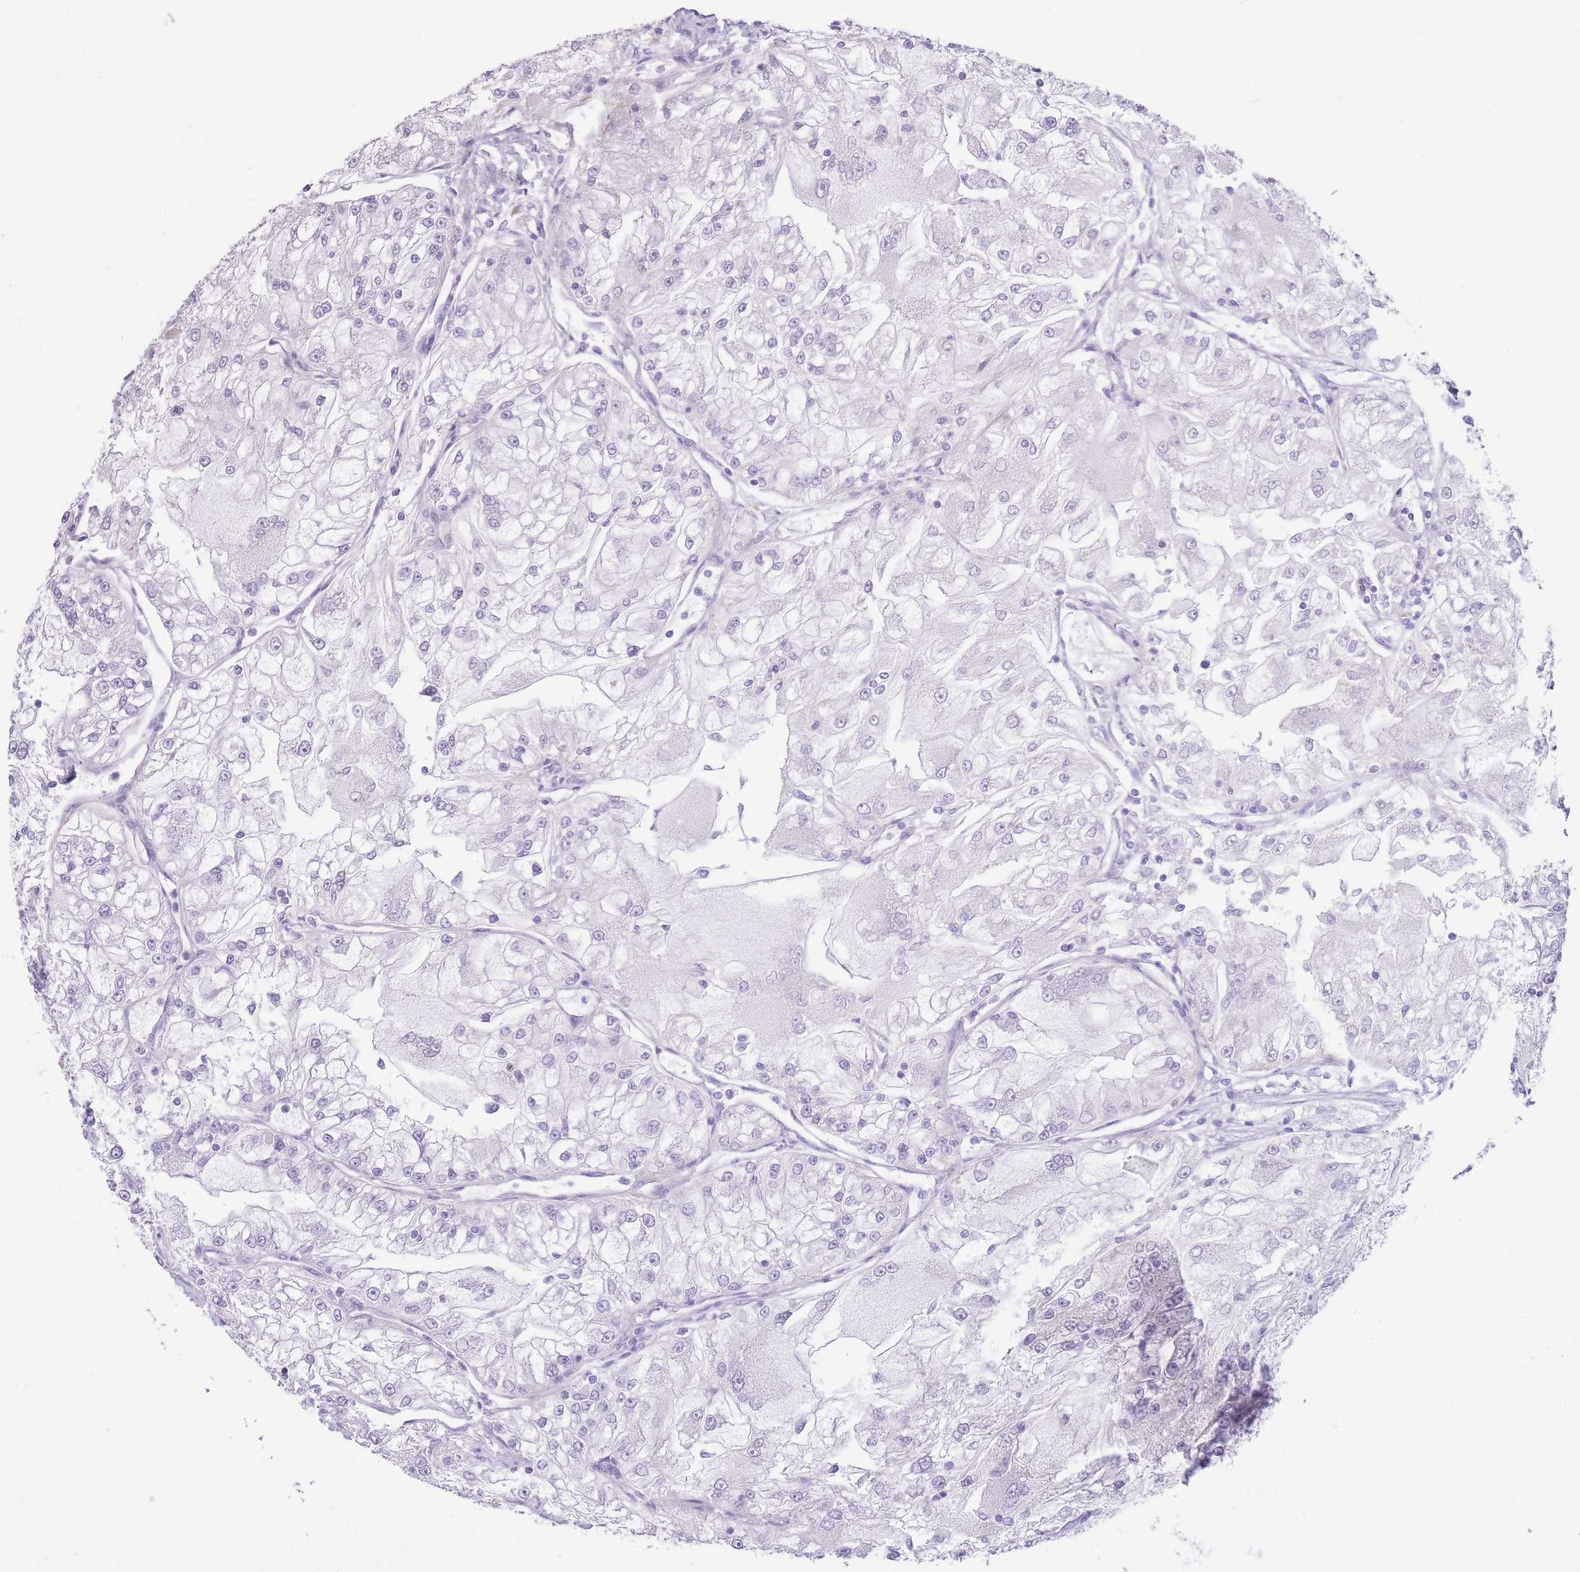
{"staining": {"intensity": "negative", "quantity": "none", "location": "none"}, "tissue": "renal cancer", "cell_type": "Tumor cells", "image_type": "cancer", "snomed": [{"axis": "morphology", "description": "Adenocarcinoma, NOS"}, {"axis": "topography", "description": "Kidney"}], "caption": "This is an immunohistochemistry (IHC) micrograph of renal adenocarcinoma. There is no positivity in tumor cells.", "gene": "WDR70", "patient": {"sex": "female", "age": 72}}